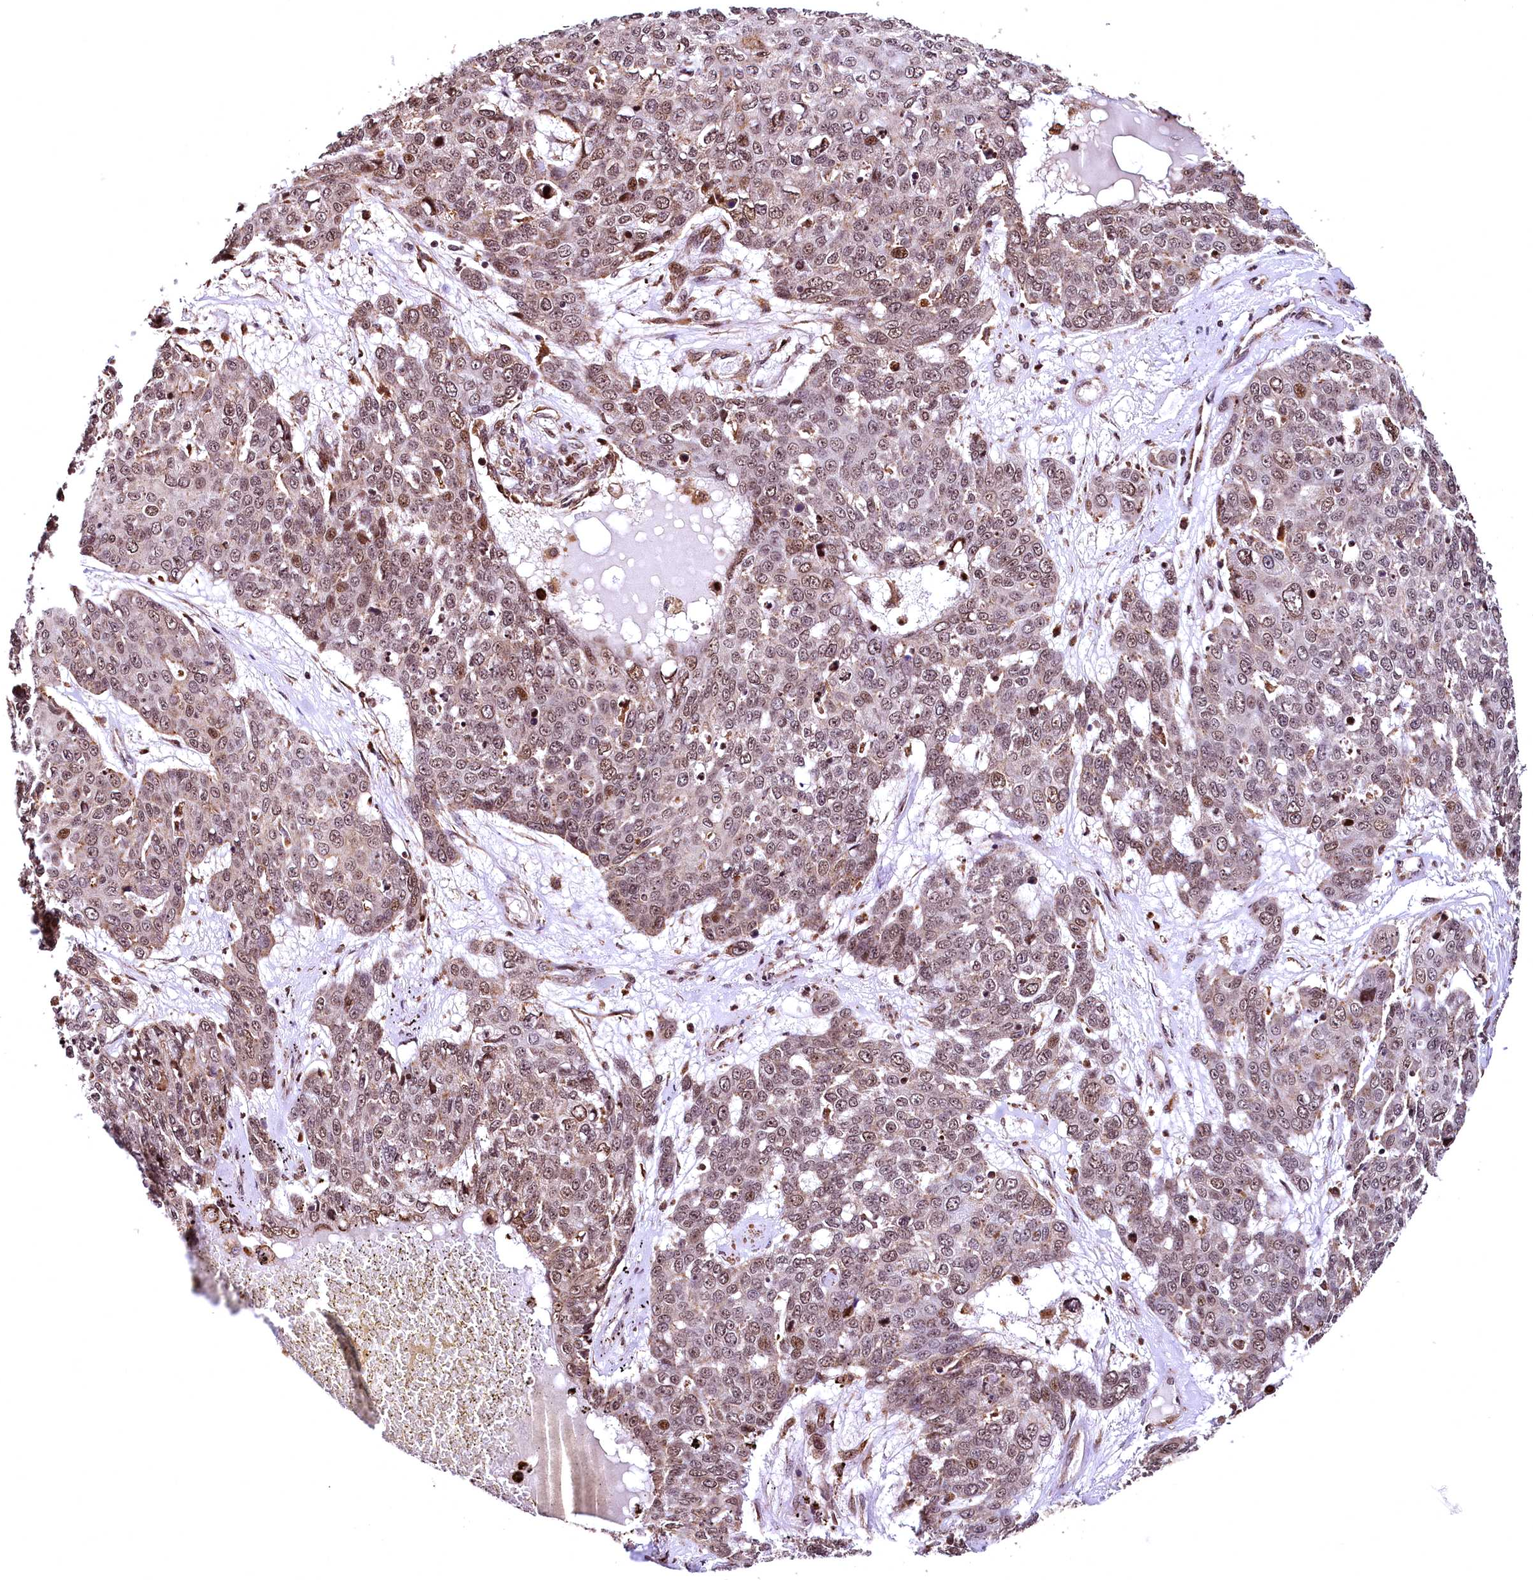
{"staining": {"intensity": "weak", "quantity": ">75%", "location": "nuclear"}, "tissue": "skin cancer", "cell_type": "Tumor cells", "image_type": "cancer", "snomed": [{"axis": "morphology", "description": "Squamous cell carcinoma, NOS"}, {"axis": "topography", "description": "Skin"}], "caption": "IHC photomicrograph of neoplastic tissue: skin cancer (squamous cell carcinoma) stained using immunohistochemistry (IHC) shows low levels of weak protein expression localized specifically in the nuclear of tumor cells, appearing as a nuclear brown color.", "gene": "PDS5B", "patient": {"sex": "male", "age": 71}}